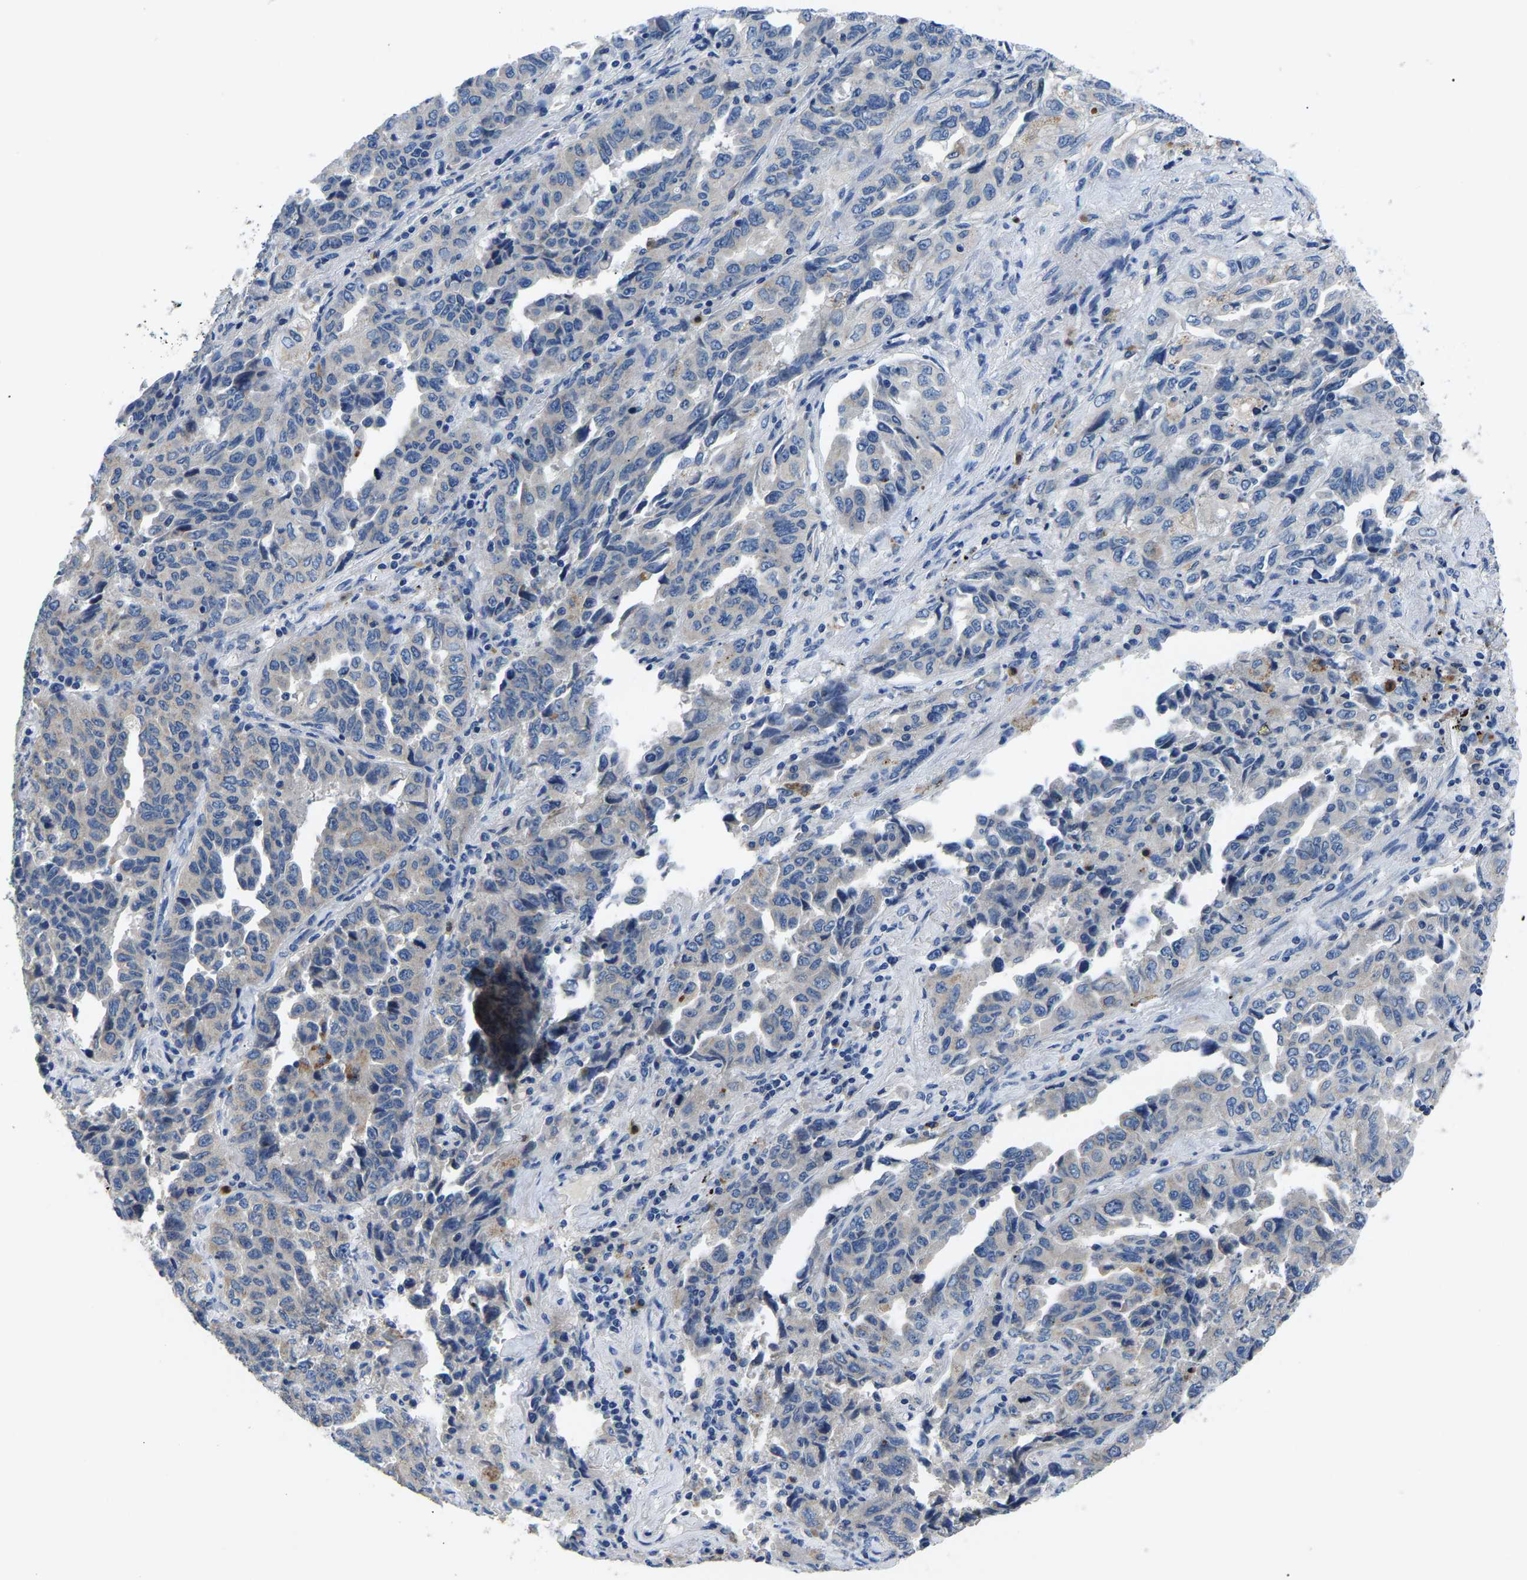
{"staining": {"intensity": "negative", "quantity": "none", "location": "none"}, "tissue": "lung cancer", "cell_type": "Tumor cells", "image_type": "cancer", "snomed": [{"axis": "morphology", "description": "Adenocarcinoma, NOS"}, {"axis": "topography", "description": "Lung"}], "caption": "Lung cancer (adenocarcinoma) was stained to show a protein in brown. There is no significant positivity in tumor cells. (IHC, brightfield microscopy, high magnification).", "gene": "TOR1B", "patient": {"sex": "female", "age": 51}}